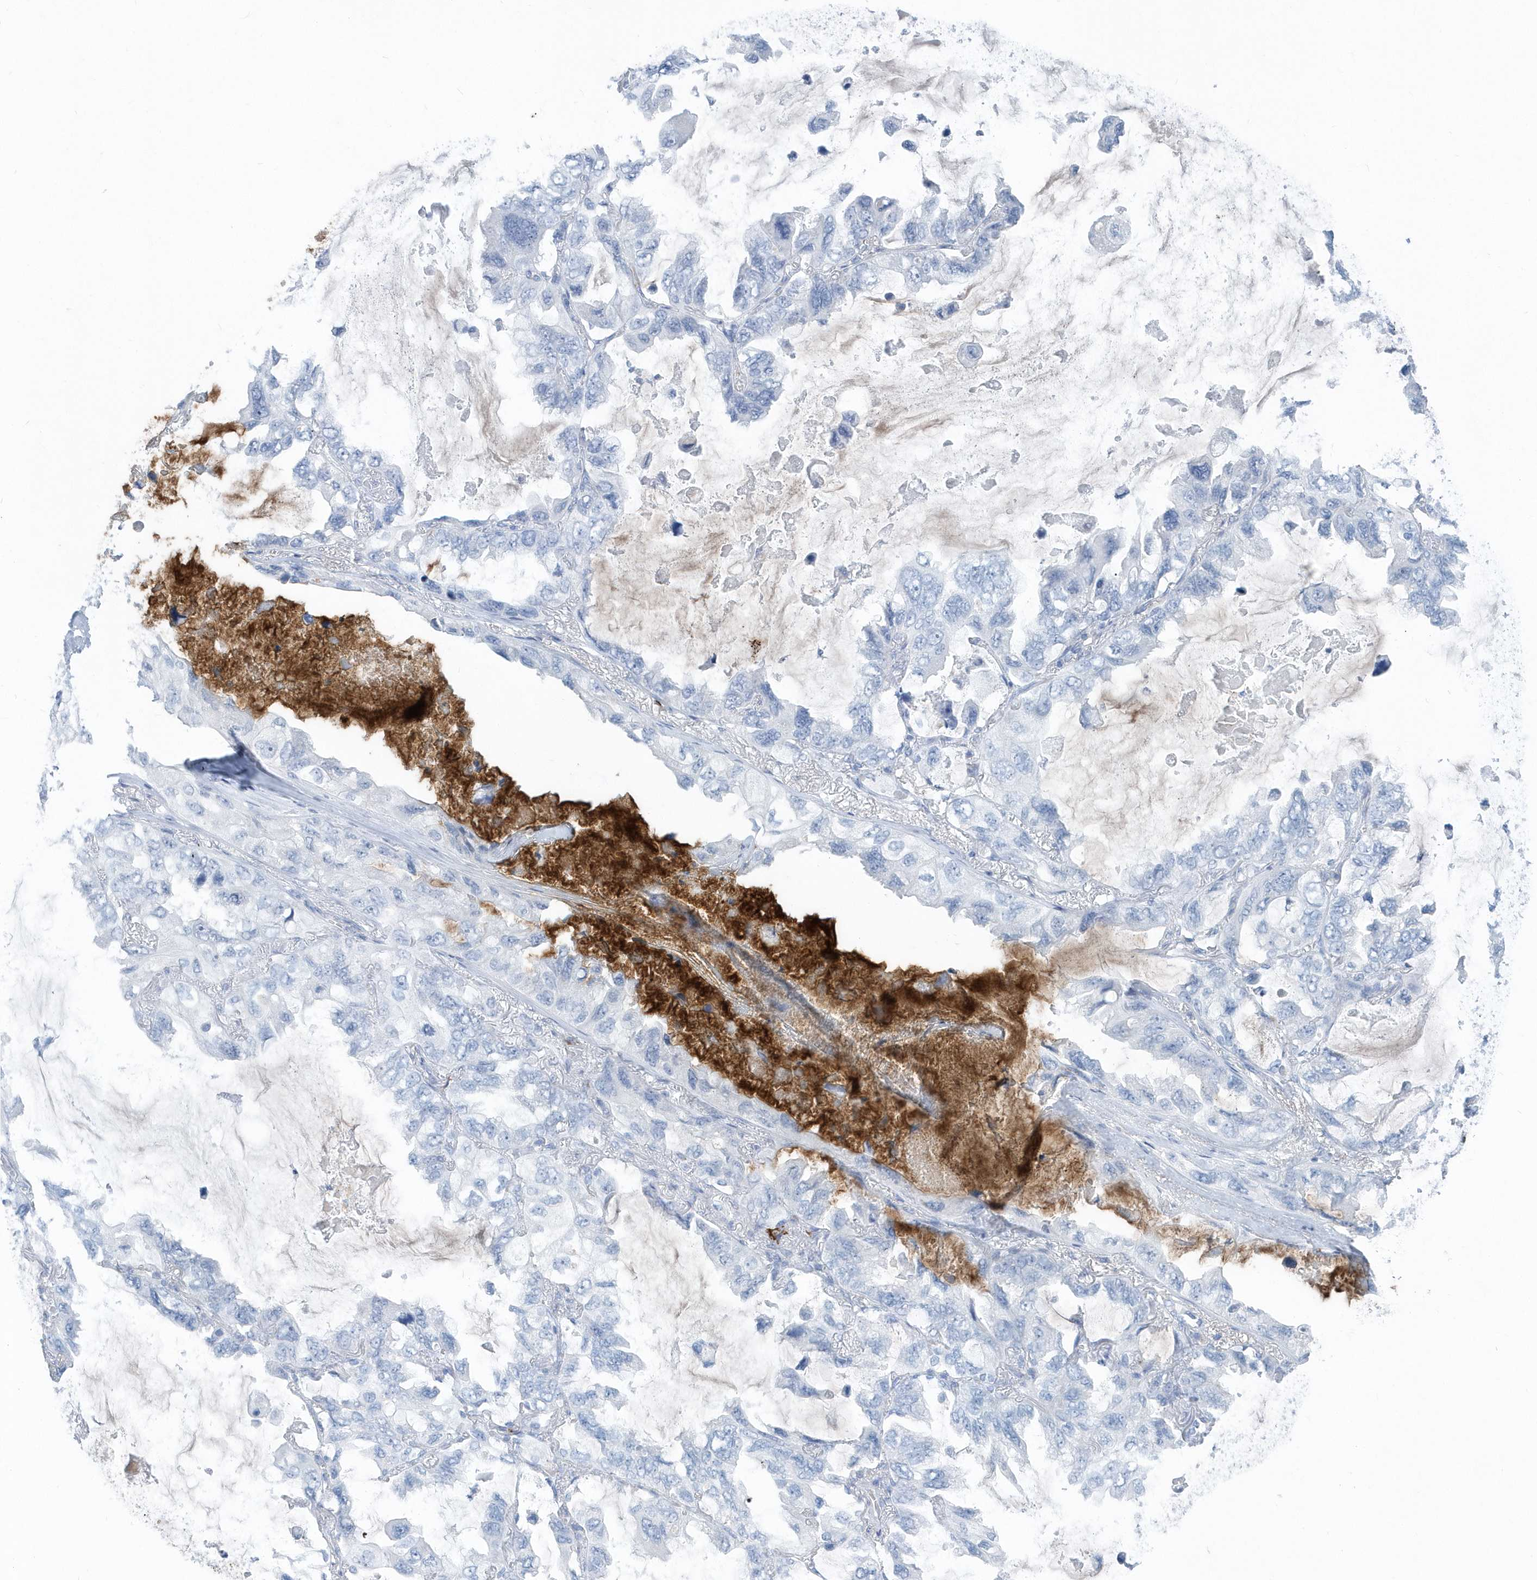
{"staining": {"intensity": "negative", "quantity": "none", "location": "none"}, "tissue": "lung cancer", "cell_type": "Tumor cells", "image_type": "cancer", "snomed": [{"axis": "morphology", "description": "Squamous cell carcinoma, NOS"}, {"axis": "topography", "description": "Lung"}], "caption": "High magnification brightfield microscopy of lung cancer (squamous cell carcinoma) stained with DAB (3,3'-diaminobenzidine) (brown) and counterstained with hematoxylin (blue): tumor cells show no significant positivity.", "gene": "JCHAIN", "patient": {"sex": "female", "age": 73}}